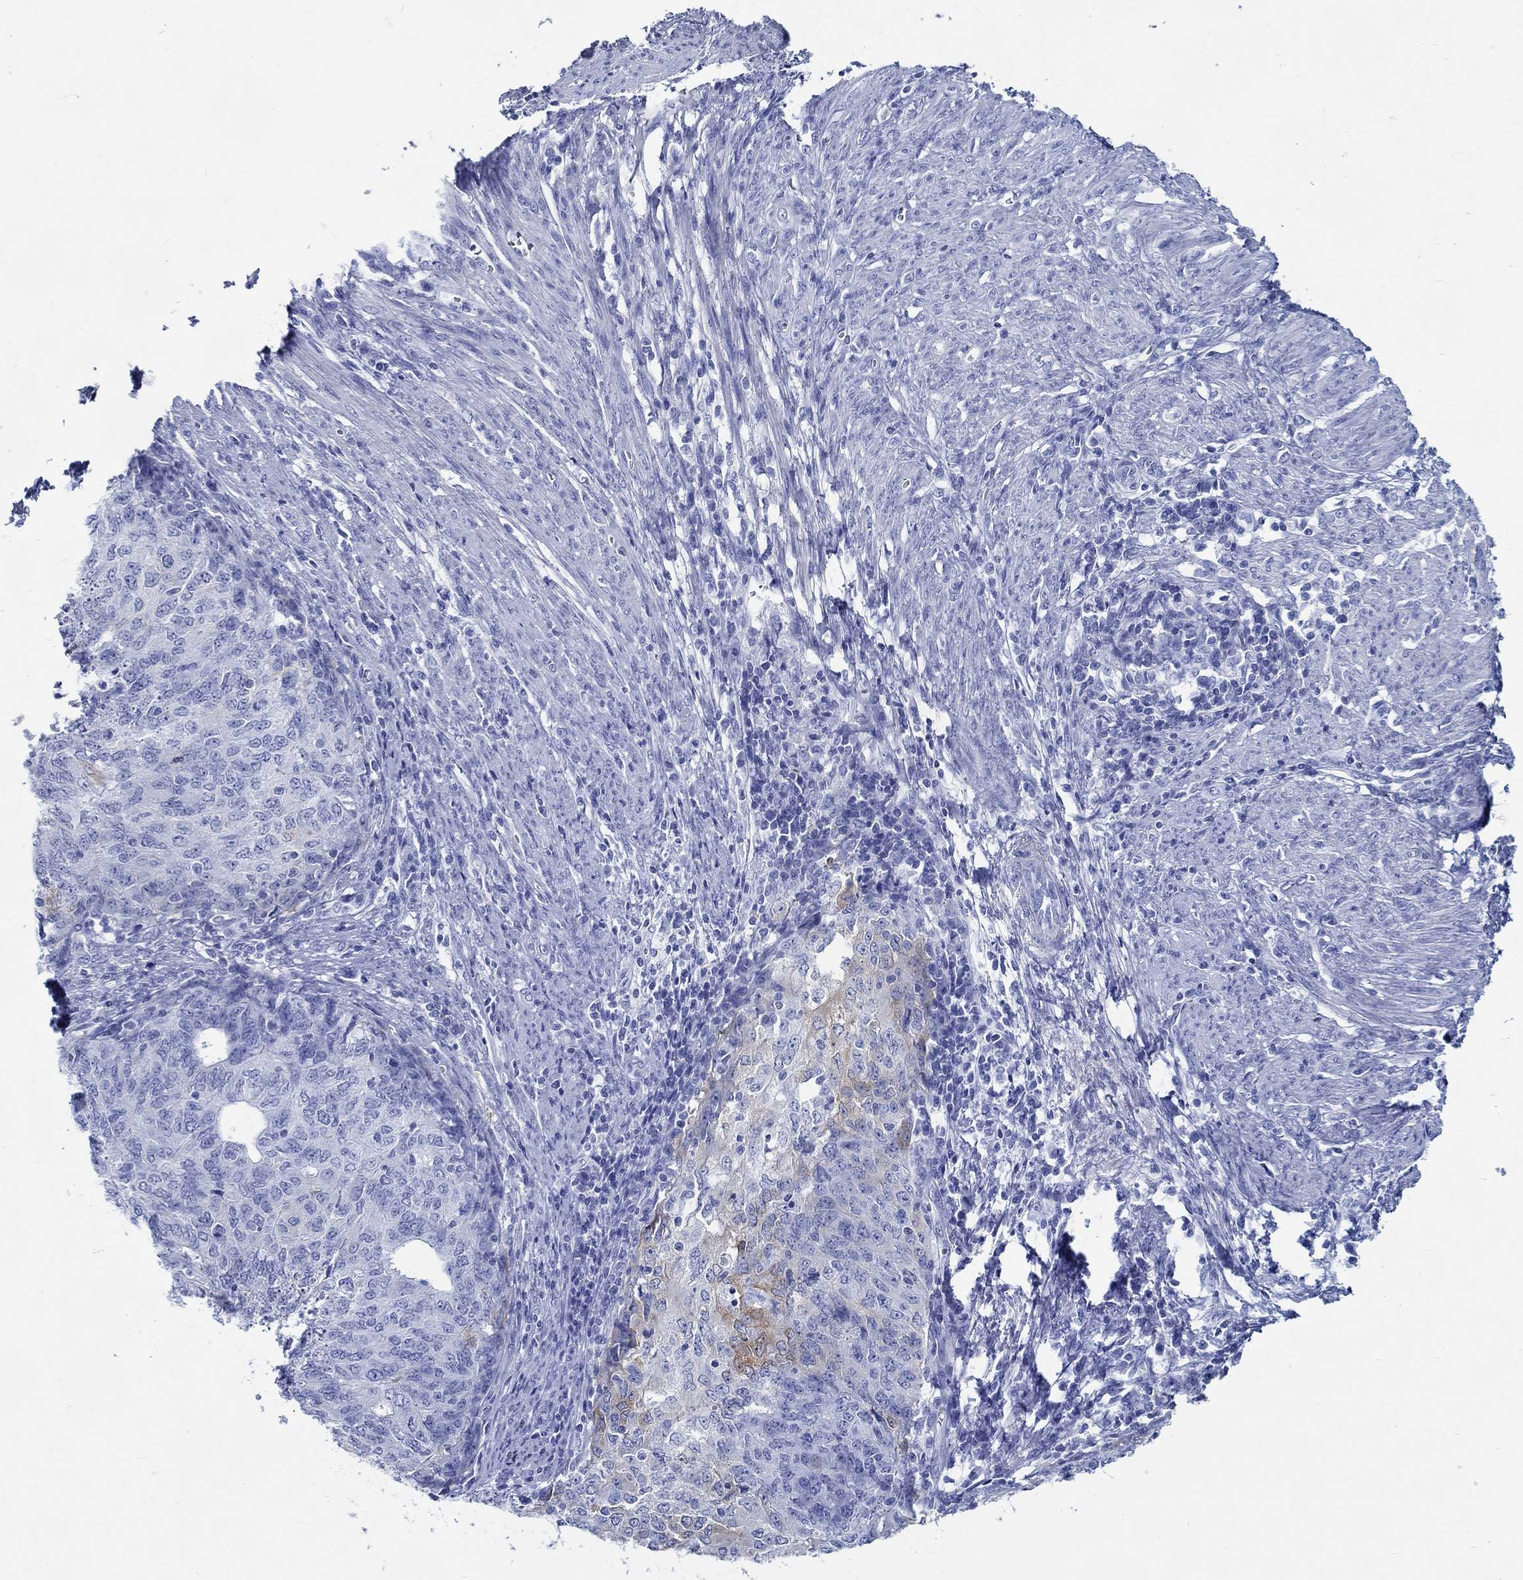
{"staining": {"intensity": "moderate", "quantity": "<25%", "location": "cytoplasmic/membranous"}, "tissue": "endometrial cancer", "cell_type": "Tumor cells", "image_type": "cancer", "snomed": [{"axis": "morphology", "description": "Adenocarcinoma, NOS"}, {"axis": "topography", "description": "Endometrium"}], "caption": "This image exhibits IHC staining of endometrial cancer (adenocarcinoma), with low moderate cytoplasmic/membranous staining in about <25% of tumor cells.", "gene": "FBXO2", "patient": {"sex": "female", "age": 82}}